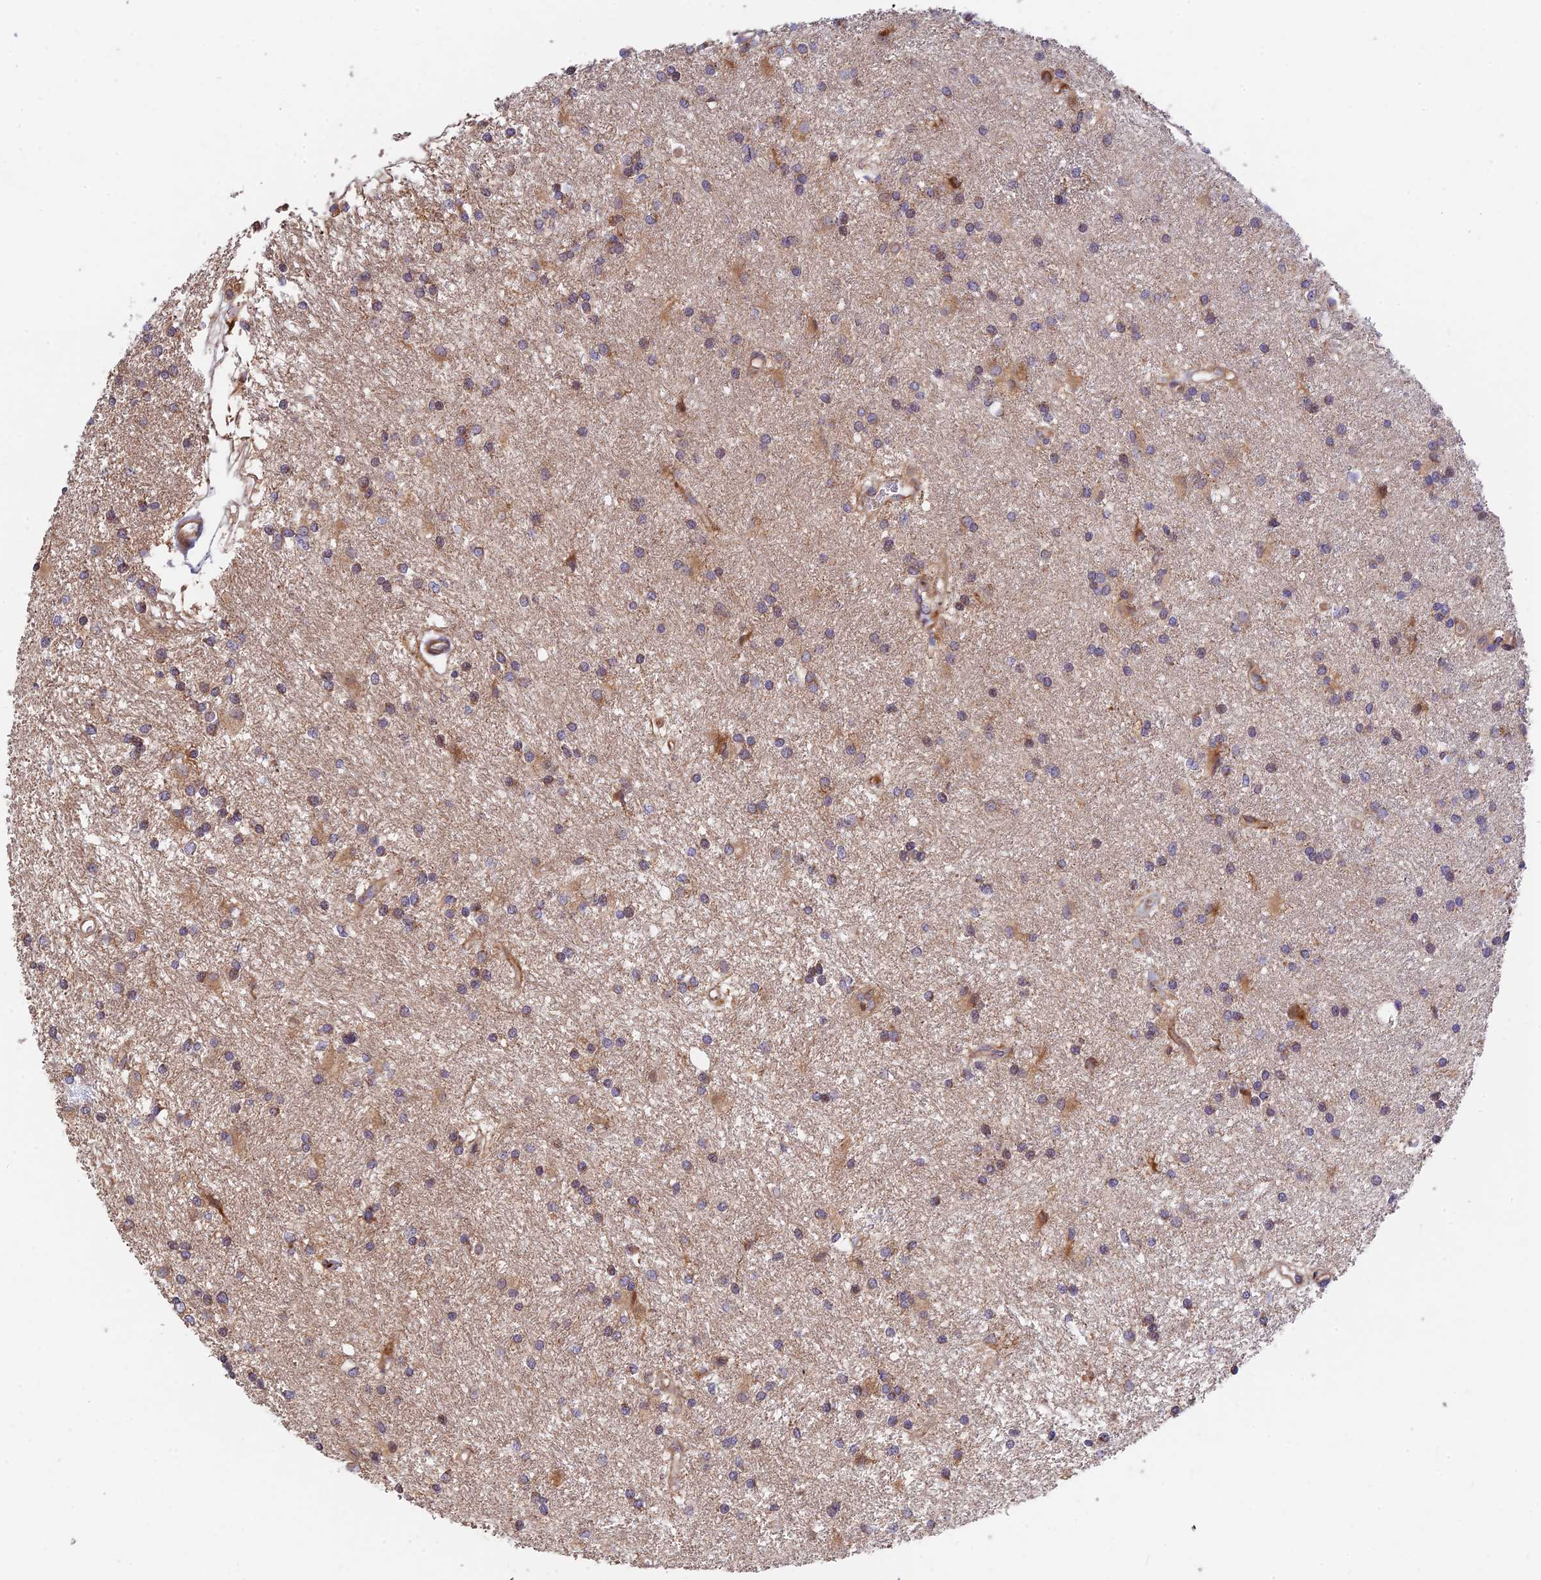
{"staining": {"intensity": "weak", "quantity": ">75%", "location": "cytoplasmic/membranous"}, "tissue": "glioma", "cell_type": "Tumor cells", "image_type": "cancer", "snomed": [{"axis": "morphology", "description": "Glioma, malignant, High grade"}, {"axis": "topography", "description": "Brain"}], "caption": "The image shows immunohistochemical staining of malignant glioma (high-grade). There is weak cytoplasmic/membranous expression is present in approximately >75% of tumor cells.", "gene": "FUOM", "patient": {"sex": "male", "age": 77}}